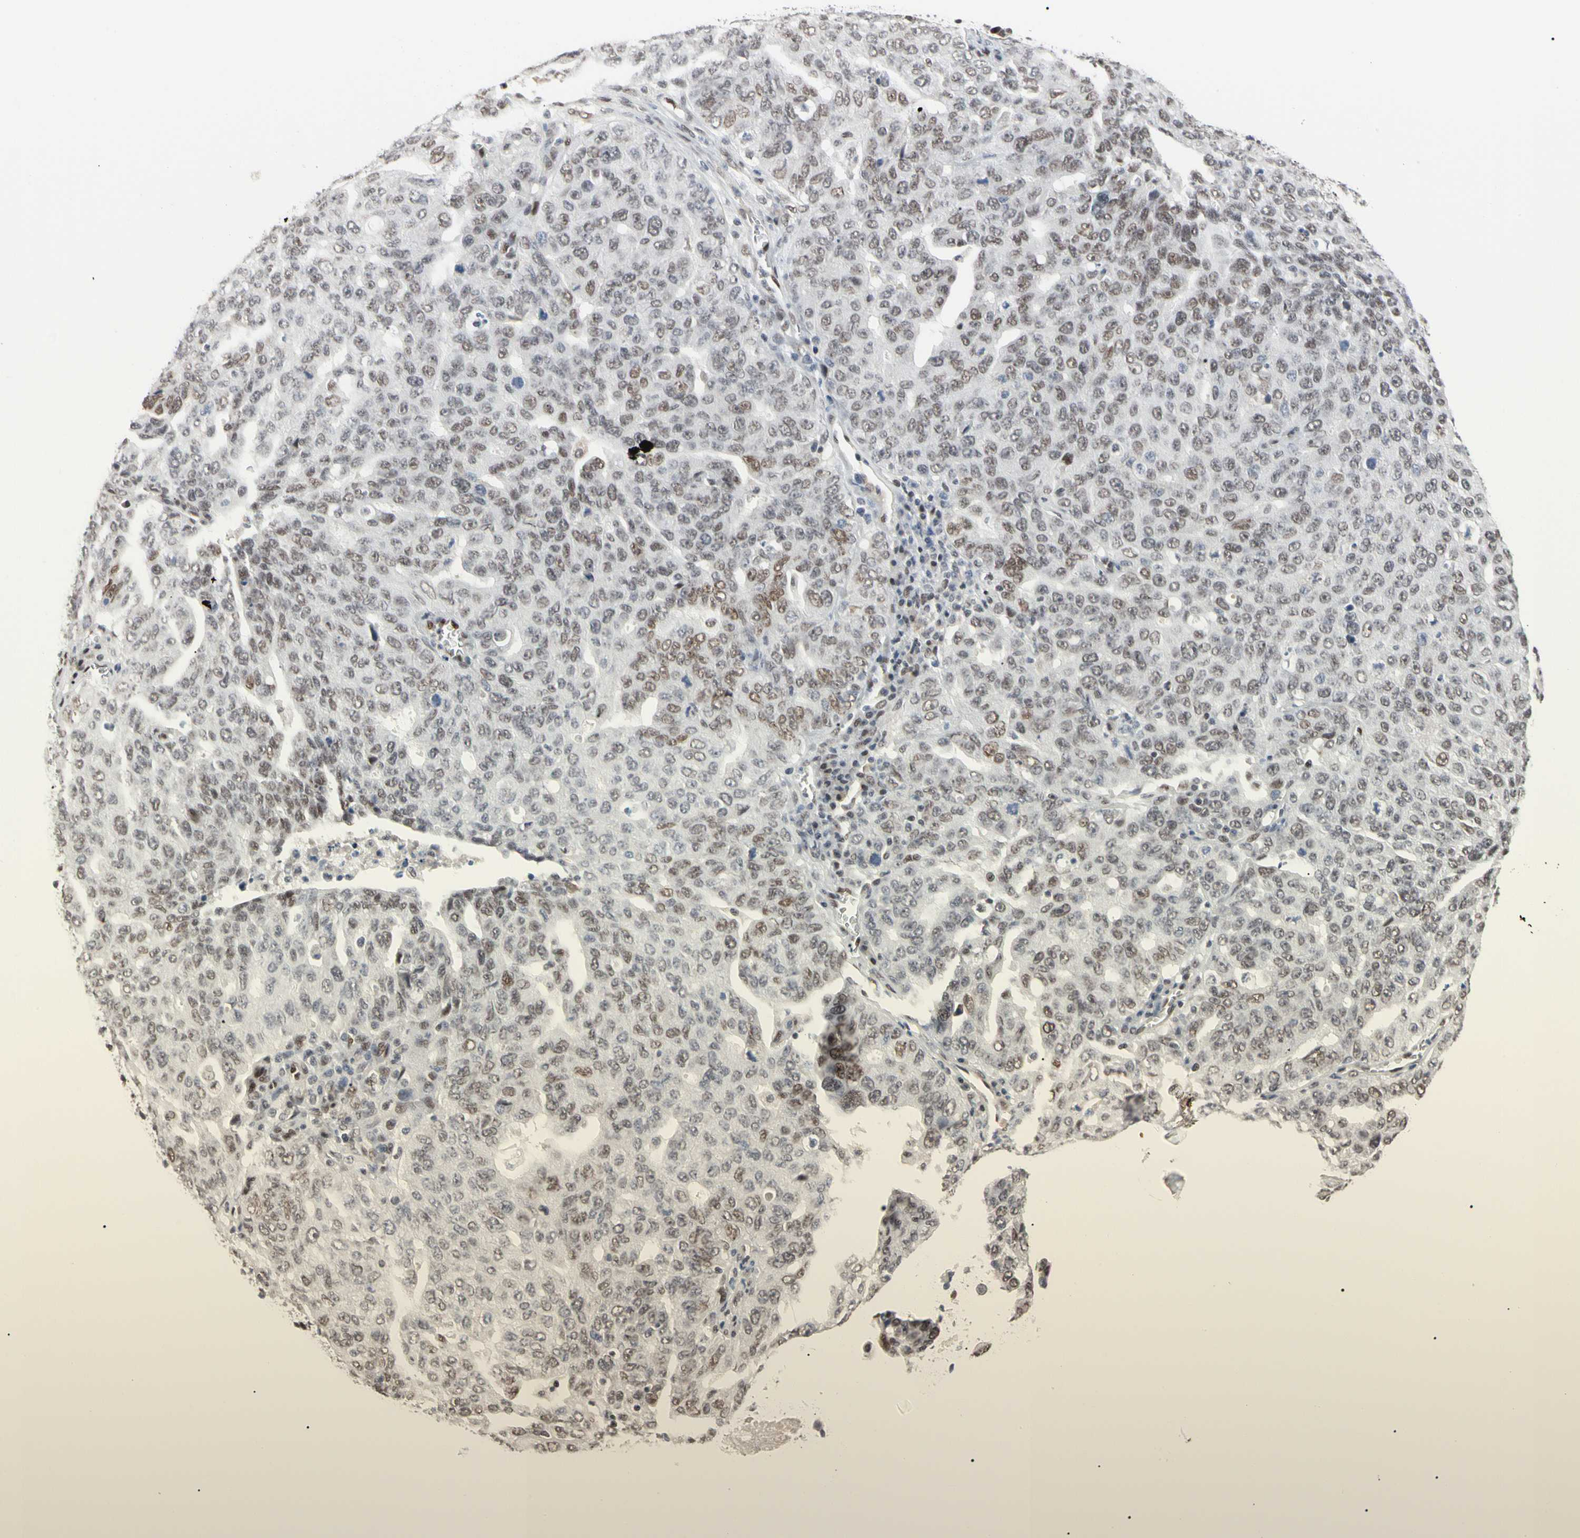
{"staining": {"intensity": "weak", "quantity": "25%-75%", "location": "nuclear"}, "tissue": "ovarian cancer", "cell_type": "Tumor cells", "image_type": "cancer", "snomed": [{"axis": "morphology", "description": "Carcinoma, endometroid"}, {"axis": "topography", "description": "Ovary"}], "caption": "Immunohistochemical staining of ovarian cancer (endometroid carcinoma) displays low levels of weak nuclear expression in approximately 25%-75% of tumor cells. (Brightfield microscopy of DAB IHC at high magnification).", "gene": "FAM98B", "patient": {"sex": "female", "age": 62}}